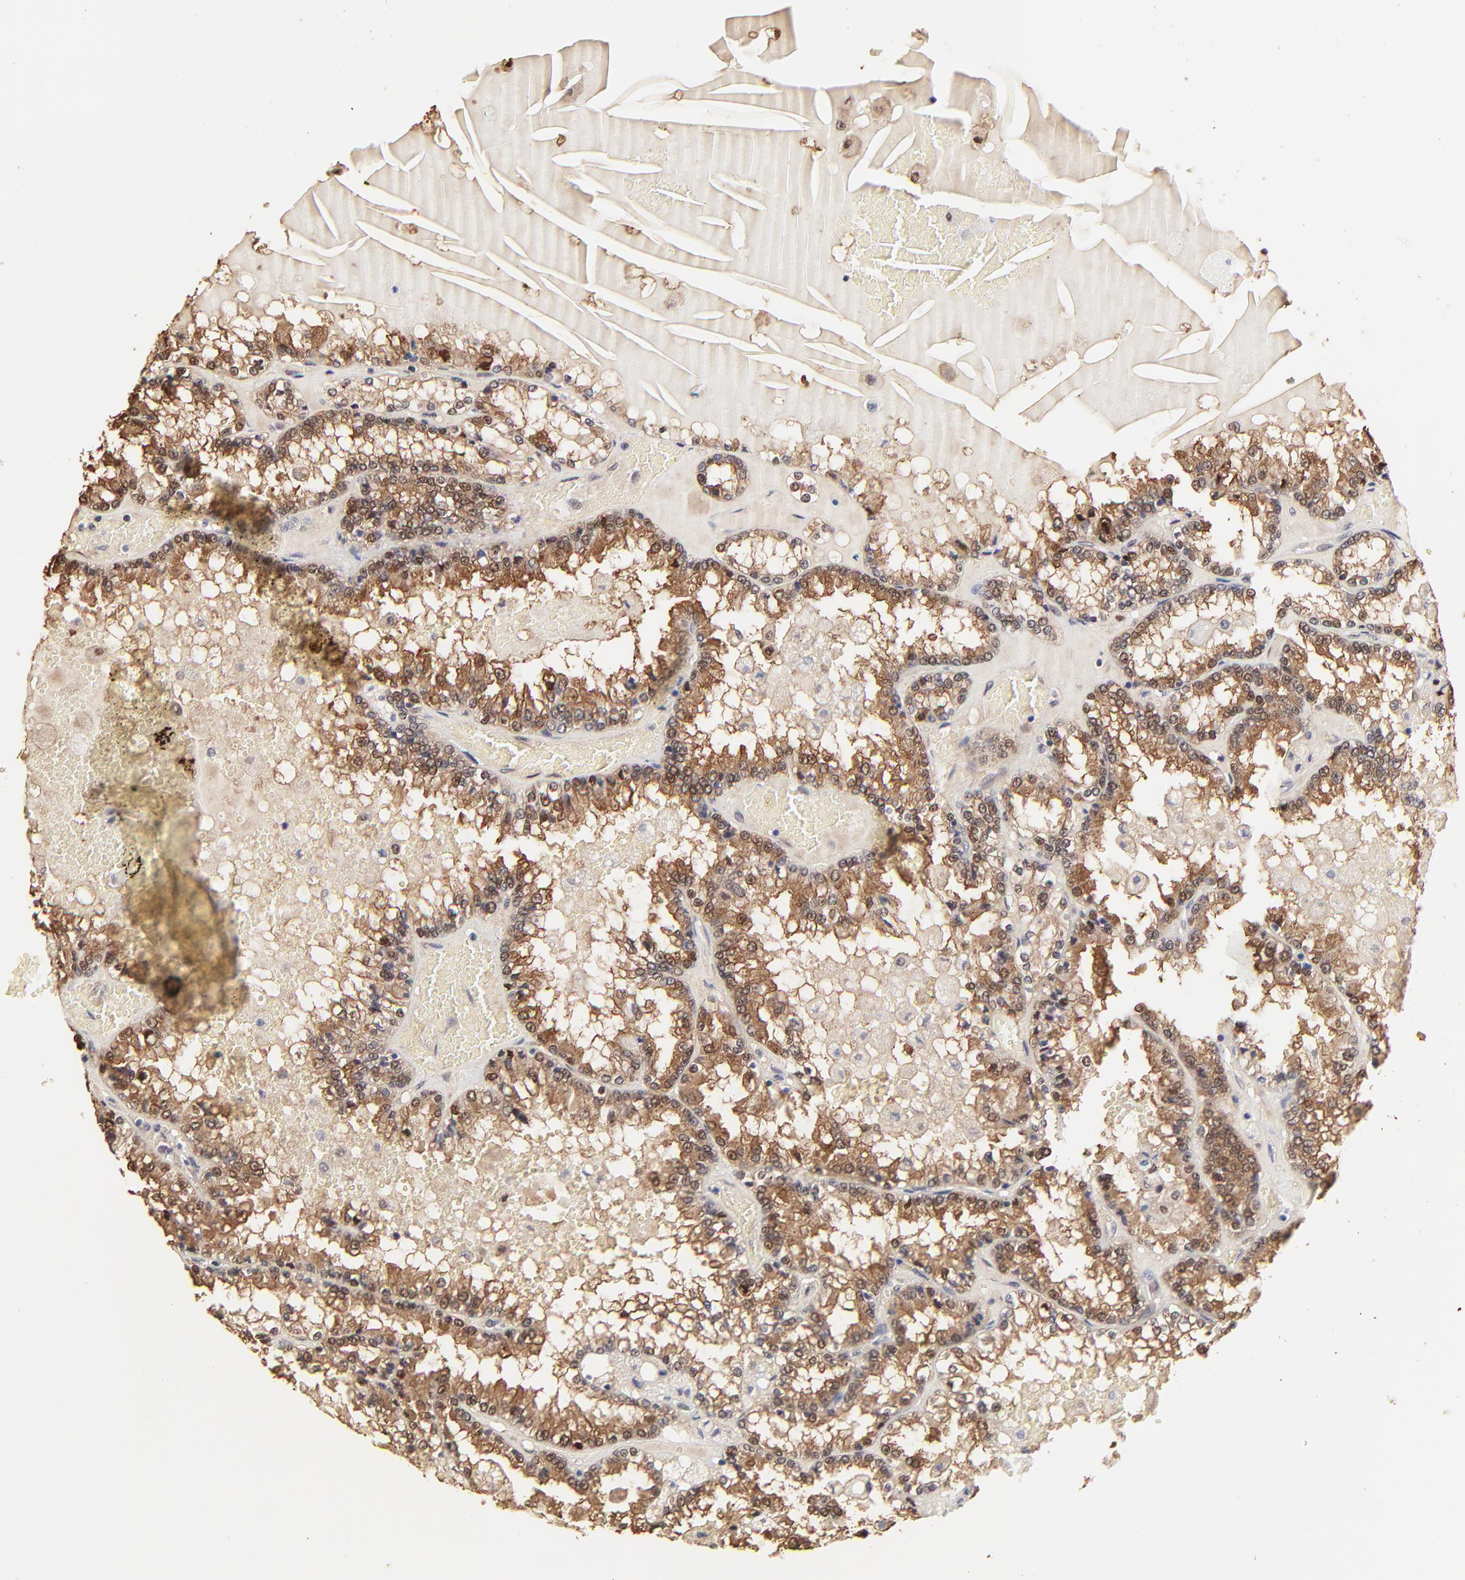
{"staining": {"intensity": "moderate", "quantity": "25%-75%", "location": "cytoplasmic/membranous,nuclear"}, "tissue": "renal cancer", "cell_type": "Tumor cells", "image_type": "cancer", "snomed": [{"axis": "morphology", "description": "Adenocarcinoma, NOS"}, {"axis": "topography", "description": "Kidney"}], "caption": "Renal cancer (adenocarcinoma) stained with immunohistochemistry (IHC) displays moderate cytoplasmic/membranous and nuclear expression in approximately 25%-75% of tumor cells.", "gene": "BIRC5", "patient": {"sex": "female", "age": 56}}